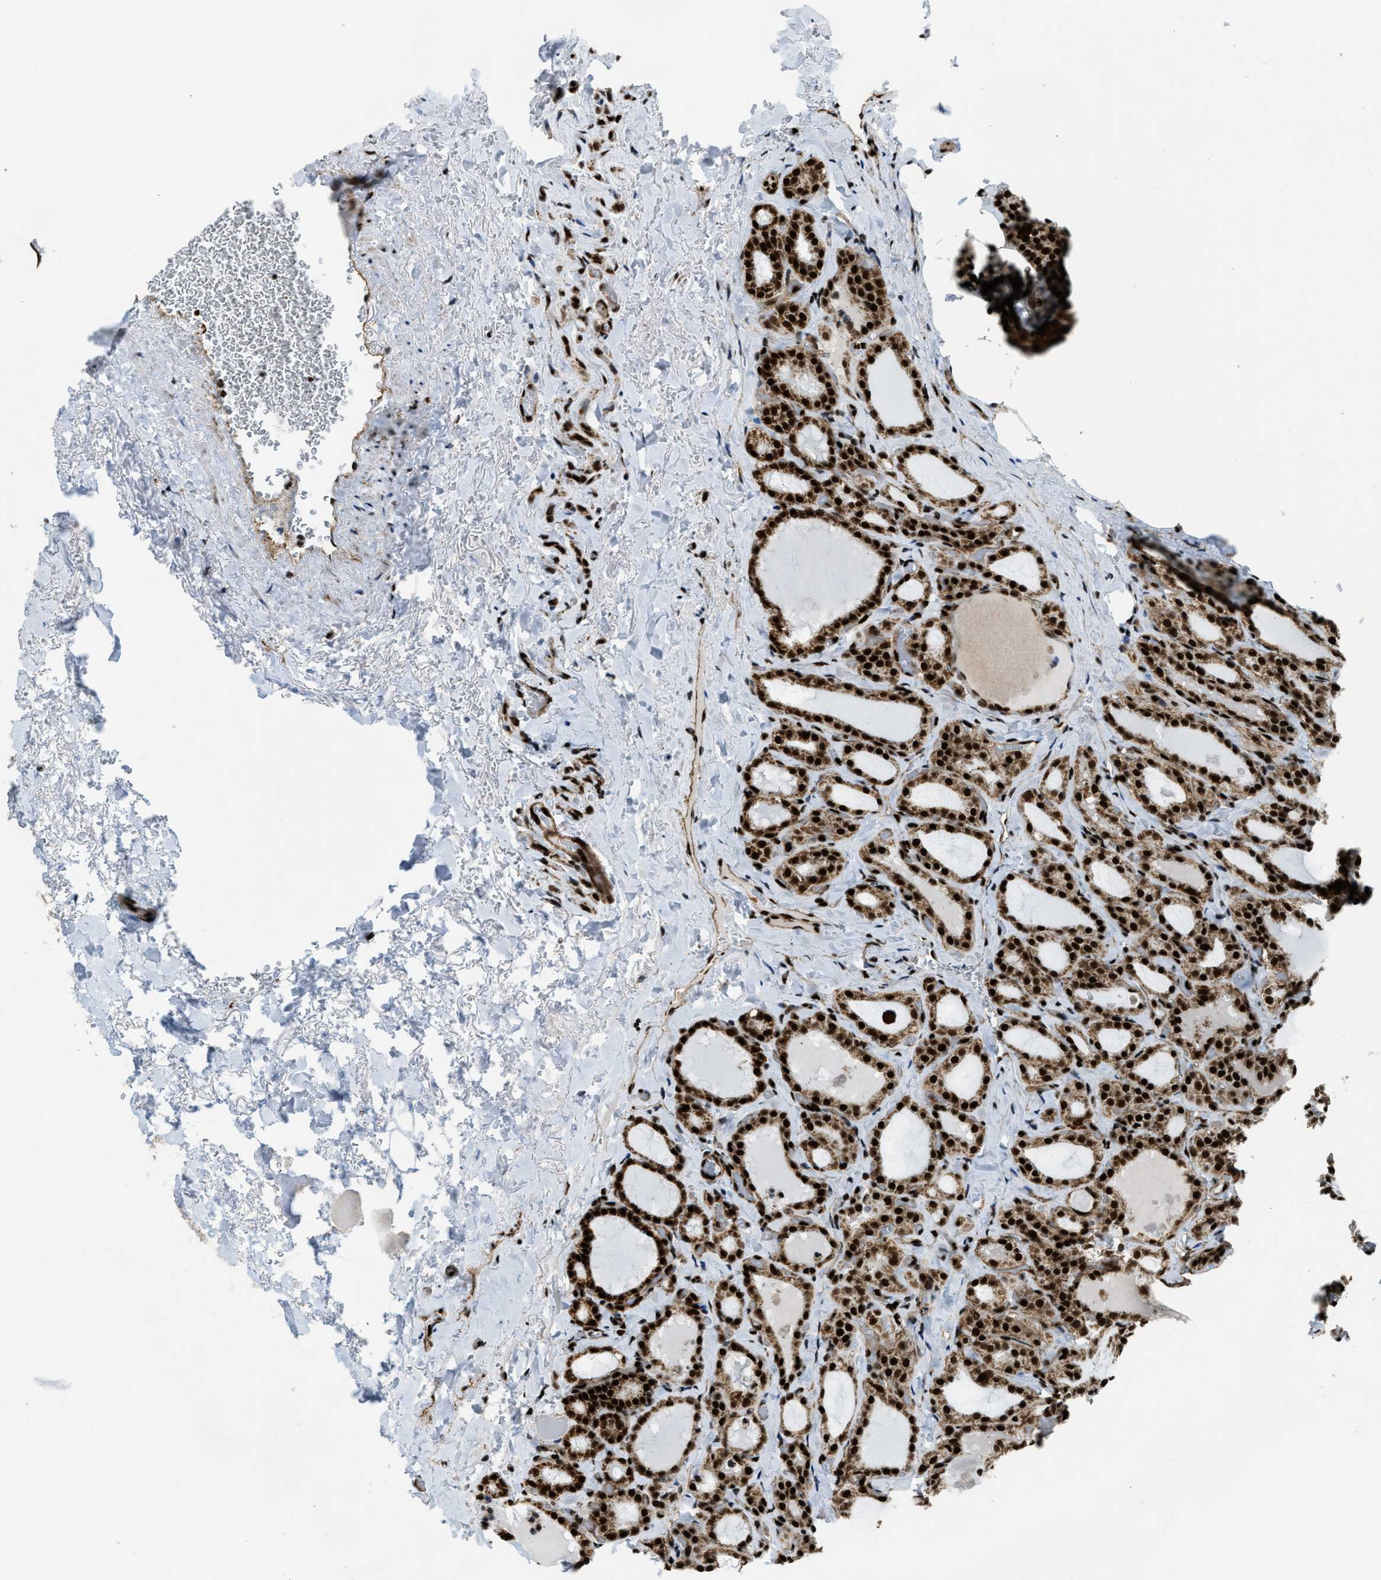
{"staining": {"intensity": "strong", "quantity": ">75%", "location": "cytoplasmic/membranous,nuclear"}, "tissue": "parathyroid gland", "cell_type": "Glandular cells", "image_type": "normal", "snomed": [{"axis": "morphology", "description": "Normal tissue, NOS"}, {"axis": "morphology", "description": "Adenoma, NOS"}, {"axis": "topography", "description": "Parathyroid gland"}], "caption": "This image reveals normal parathyroid gland stained with IHC to label a protein in brown. The cytoplasmic/membranous,nuclear of glandular cells show strong positivity for the protein. Nuclei are counter-stained blue.", "gene": "GABPB1", "patient": {"sex": "female", "age": 58}}